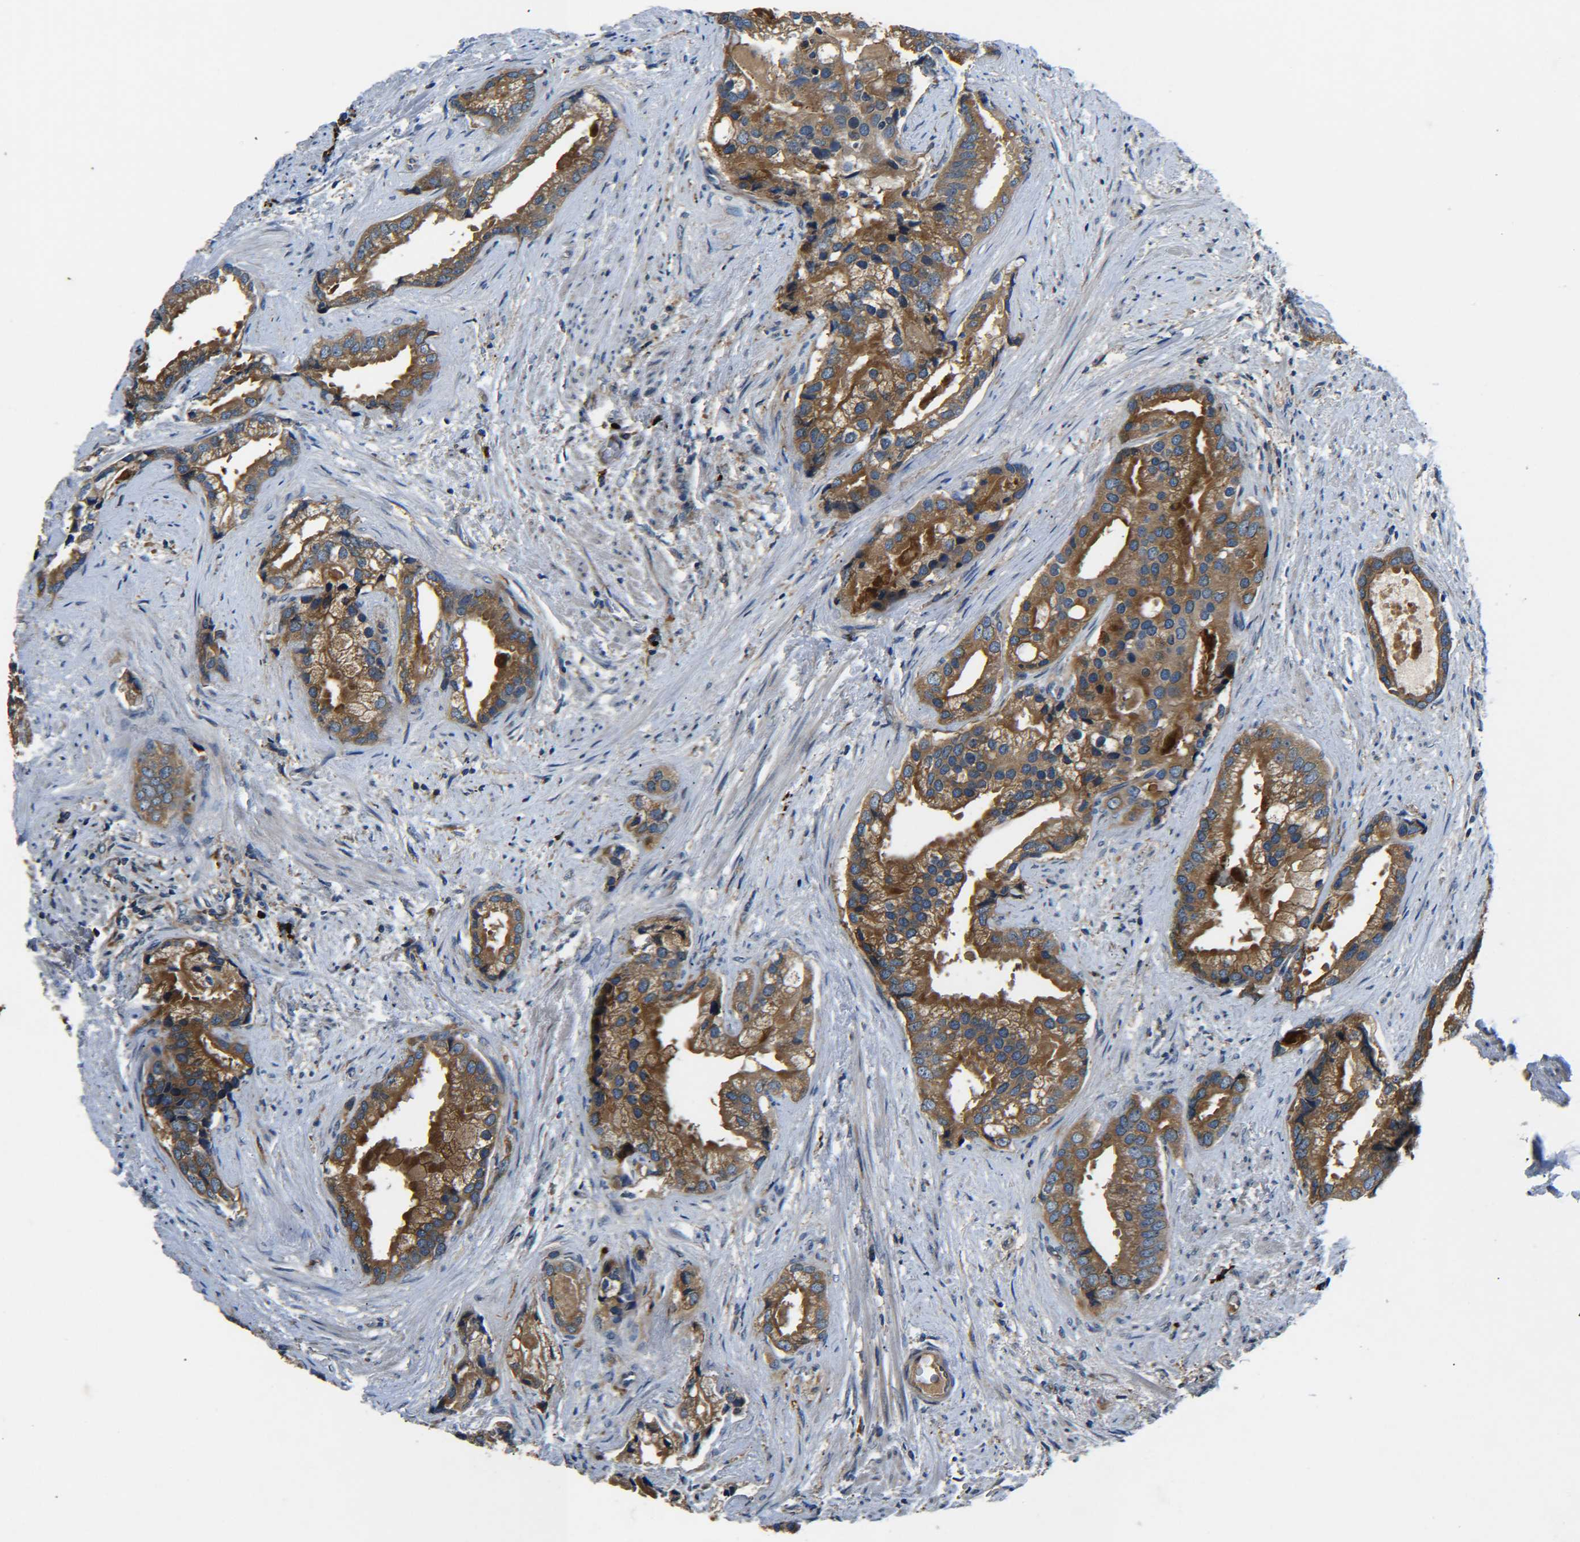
{"staining": {"intensity": "strong", "quantity": ">75%", "location": "cytoplasmic/membranous"}, "tissue": "prostate cancer", "cell_type": "Tumor cells", "image_type": "cancer", "snomed": [{"axis": "morphology", "description": "Adenocarcinoma, Low grade"}, {"axis": "topography", "description": "Prostate"}], "caption": "IHC micrograph of neoplastic tissue: human prostate low-grade adenocarcinoma stained using IHC reveals high levels of strong protein expression localized specifically in the cytoplasmic/membranous of tumor cells, appearing as a cytoplasmic/membranous brown color.", "gene": "RAB1B", "patient": {"sex": "male", "age": 71}}